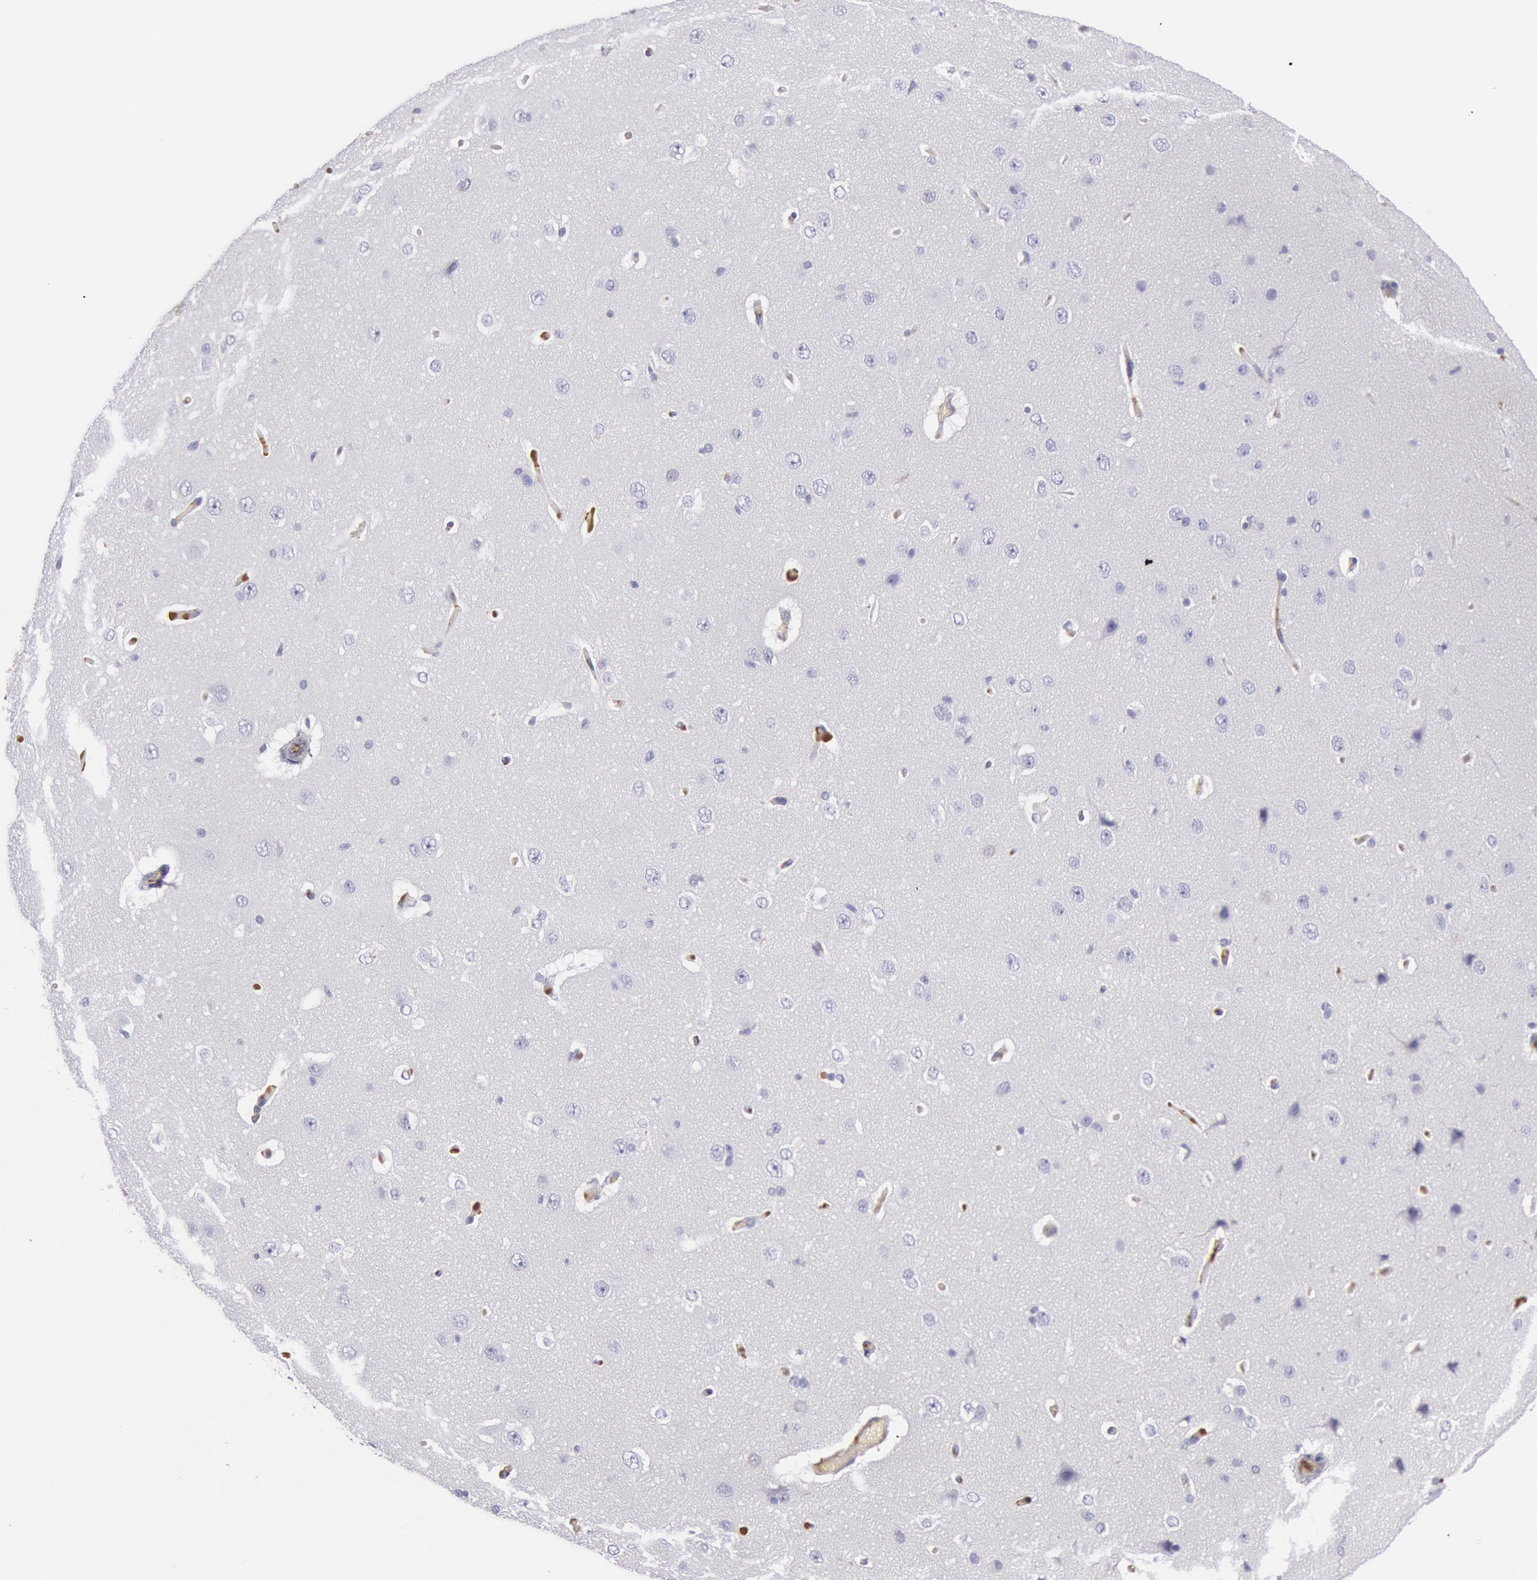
{"staining": {"intensity": "moderate", "quantity": "25%-75%", "location": "cytoplasmic/membranous"}, "tissue": "cerebral cortex", "cell_type": "Endothelial cells", "image_type": "normal", "snomed": [{"axis": "morphology", "description": "Normal tissue, NOS"}, {"axis": "topography", "description": "Cerebral cortex"}], "caption": "Endothelial cells exhibit medium levels of moderate cytoplasmic/membranous staining in approximately 25%-75% of cells in normal cerebral cortex.", "gene": "IGHA1", "patient": {"sex": "female", "age": 45}}